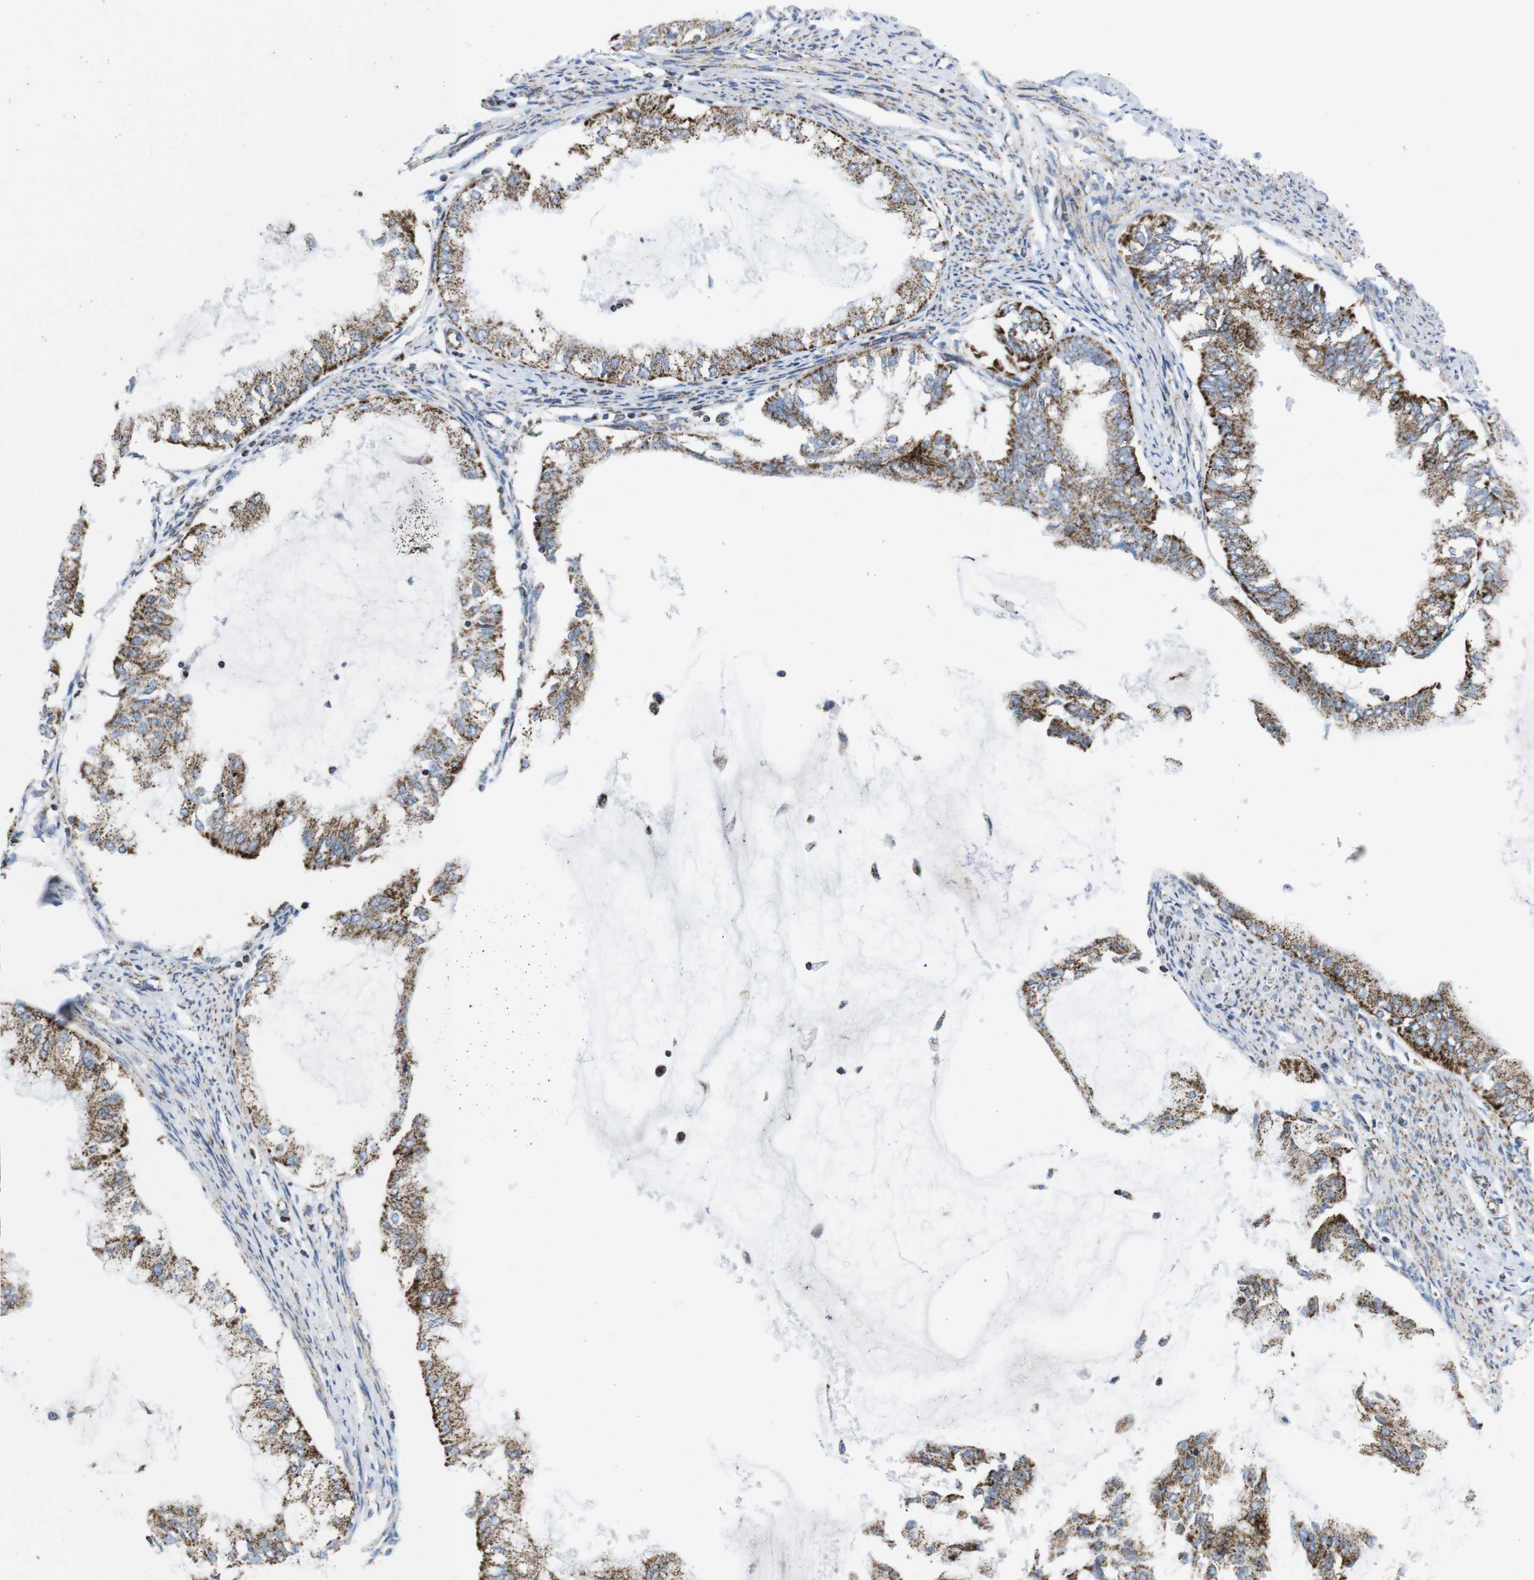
{"staining": {"intensity": "moderate", "quantity": "25%-75%", "location": "cytoplasmic/membranous"}, "tissue": "endometrial cancer", "cell_type": "Tumor cells", "image_type": "cancer", "snomed": [{"axis": "morphology", "description": "Adenocarcinoma, NOS"}, {"axis": "topography", "description": "Endometrium"}], "caption": "Immunohistochemical staining of human endometrial adenocarcinoma reveals medium levels of moderate cytoplasmic/membranous staining in approximately 25%-75% of tumor cells.", "gene": "TMEM192", "patient": {"sex": "female", "age": 86}}